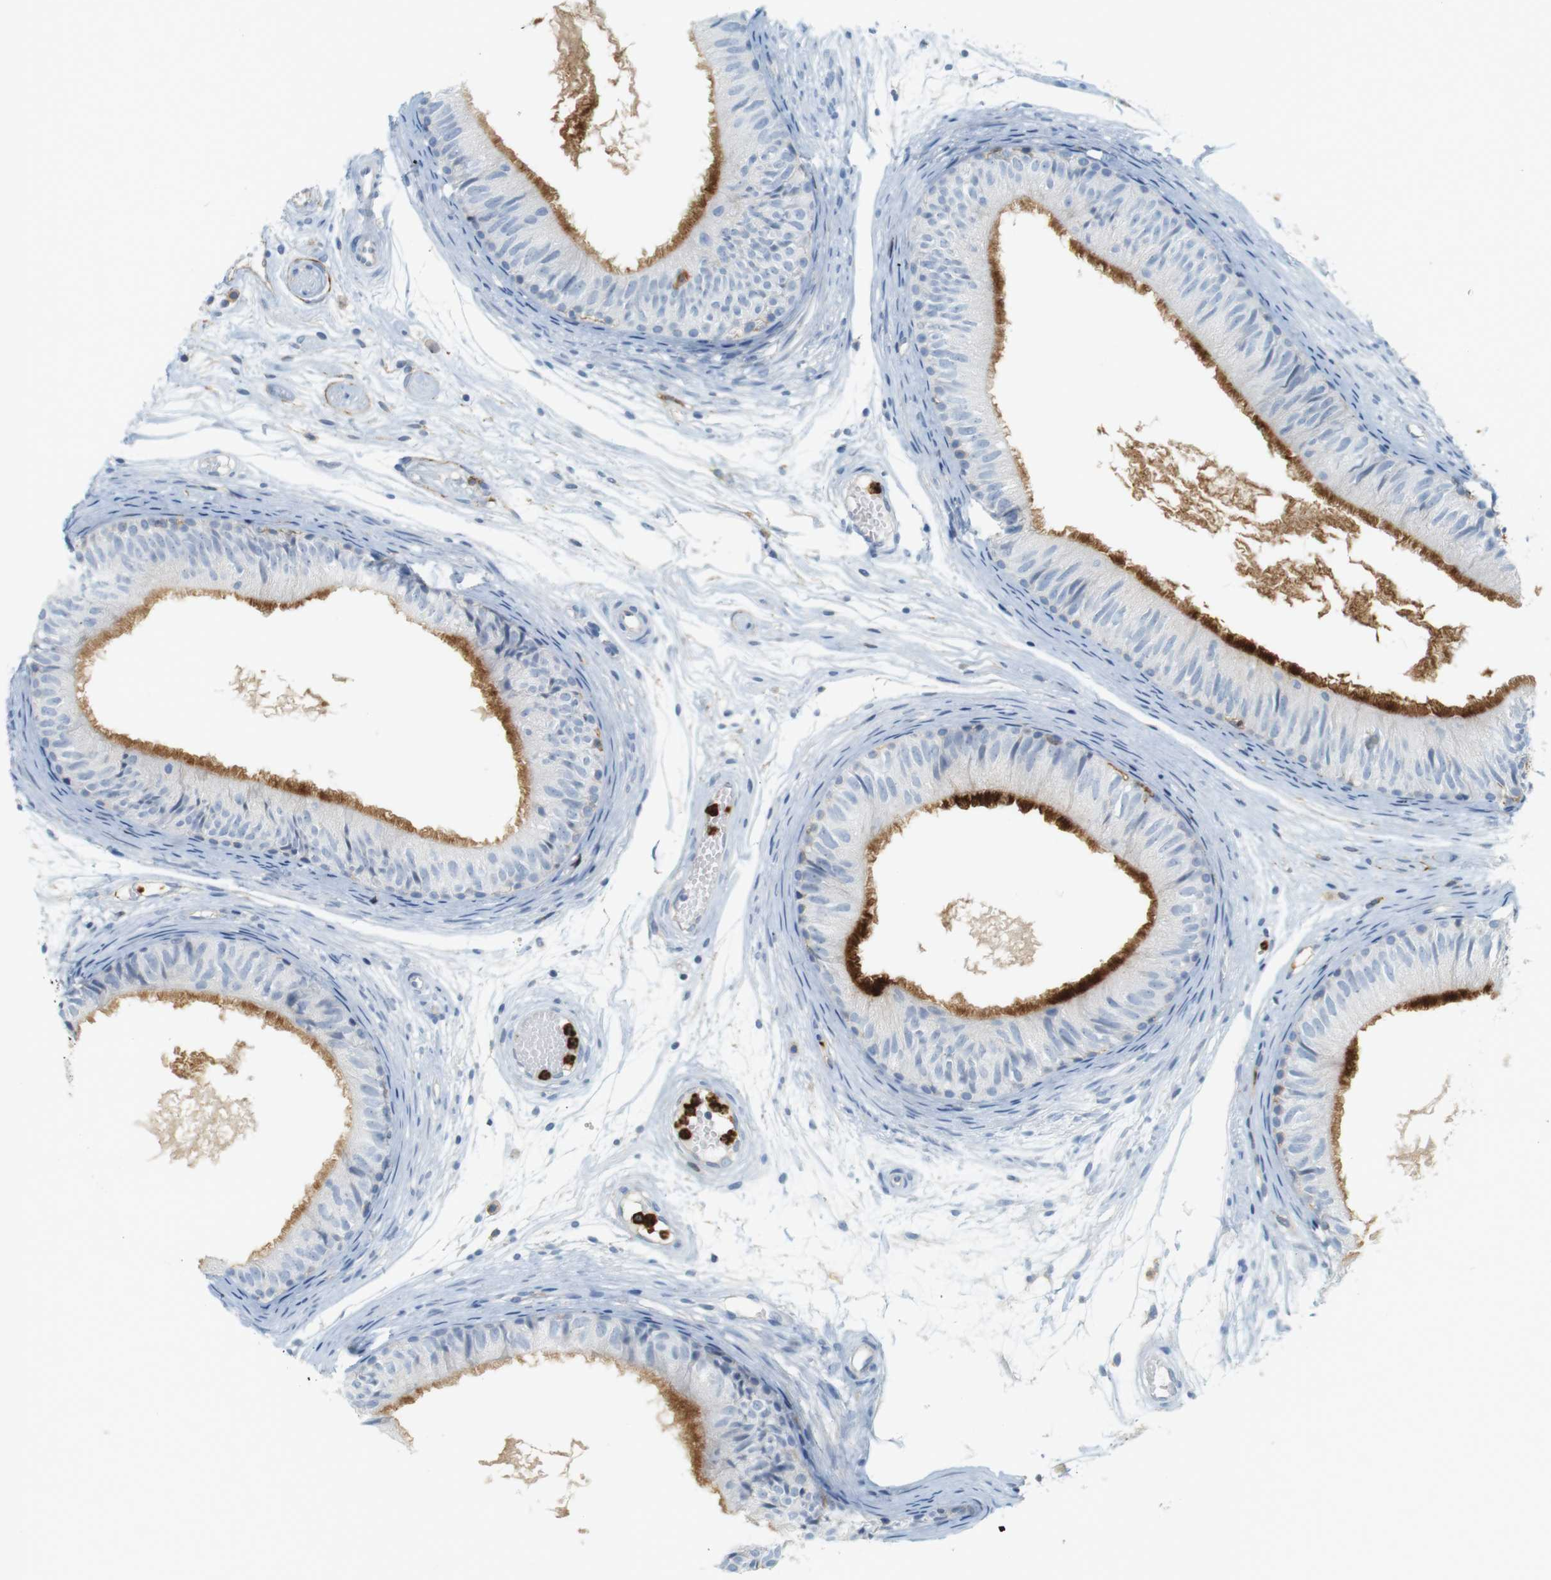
{"staining": {"intensity": "strong", "quantity": "<25%", "location": "cytoplasmic/membranous"}, "tissue": "epididymis", "cell_type": "Glandular cells", "image_type": "normal", "snomed": [{"axis": "morphology", "description": "Normal tissue, NOS"}, {"axis": "morphology", "description": "Atrophy, NOS"}, {"axis": "topography", "description": "Testis"}, {"axis": "topography", "description": "Epididymis"}], "caption": "DAB immunohistochemical staining of benign epididymis displays strong cytoplasmic/membranous protein staining in about <25% of glandular cells. (DAB = brown stain, brightfield microscopy at high magnification).", "gene": "SIRPA", "patient": {"sex": "male", "age": 18}}